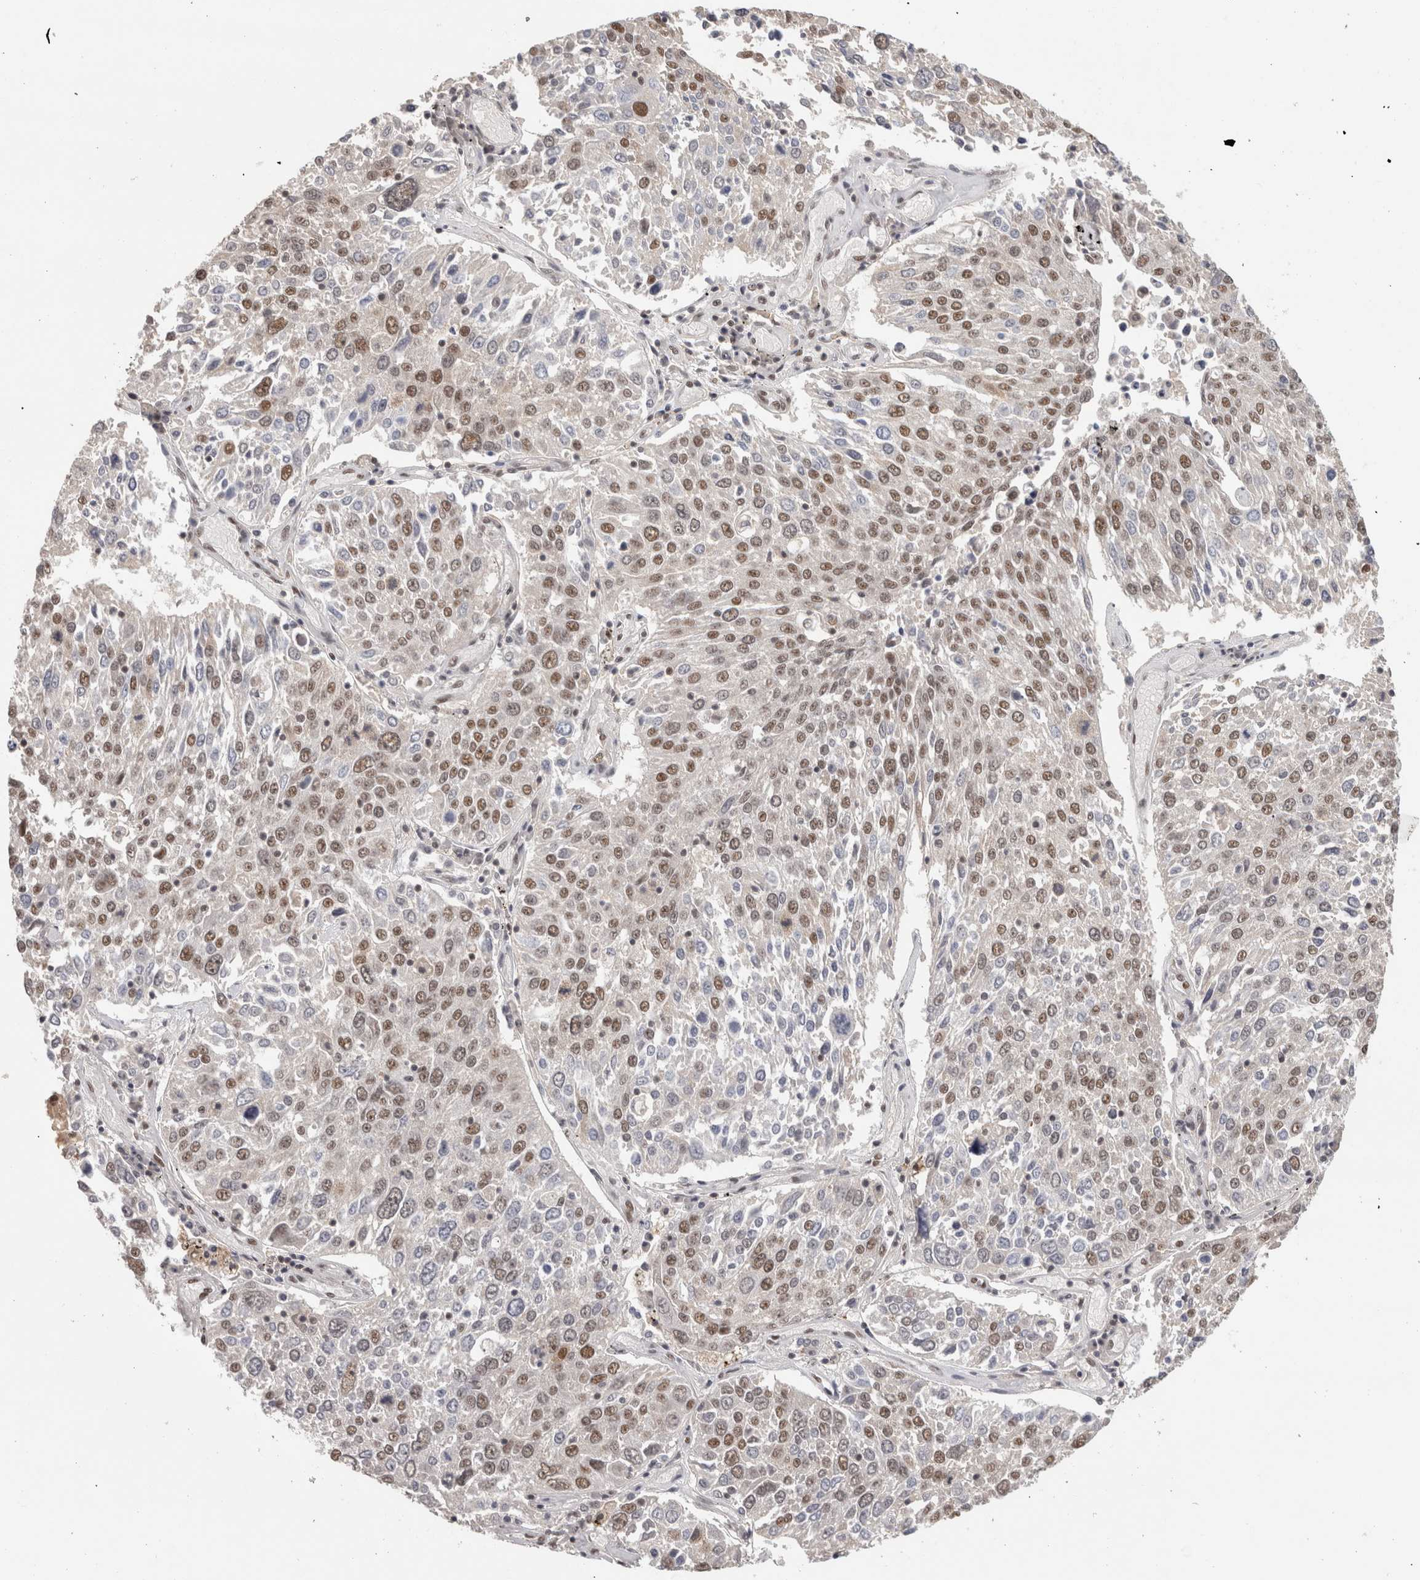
{"staining": {"intensity": "moderate", "quantity": "25%-75%", "location": "nuclear"}, "tissue": "lung cancer", "cell_type": "Tumor cells", "image_type": "cancer", "snomed": [{"axis": "morphology", "description": "Squamous cell carcinoma, NOS"}, {"axis": "topography", "description": "Lung"}], "caption": "Lung cancer tissue displays moderate nuclear positivity in approximately 25%-75% of tumor cells, visualized by immunohistochemistry.", "gene": "ZNF830", "patient": {"sex": "male", "age": 65}}